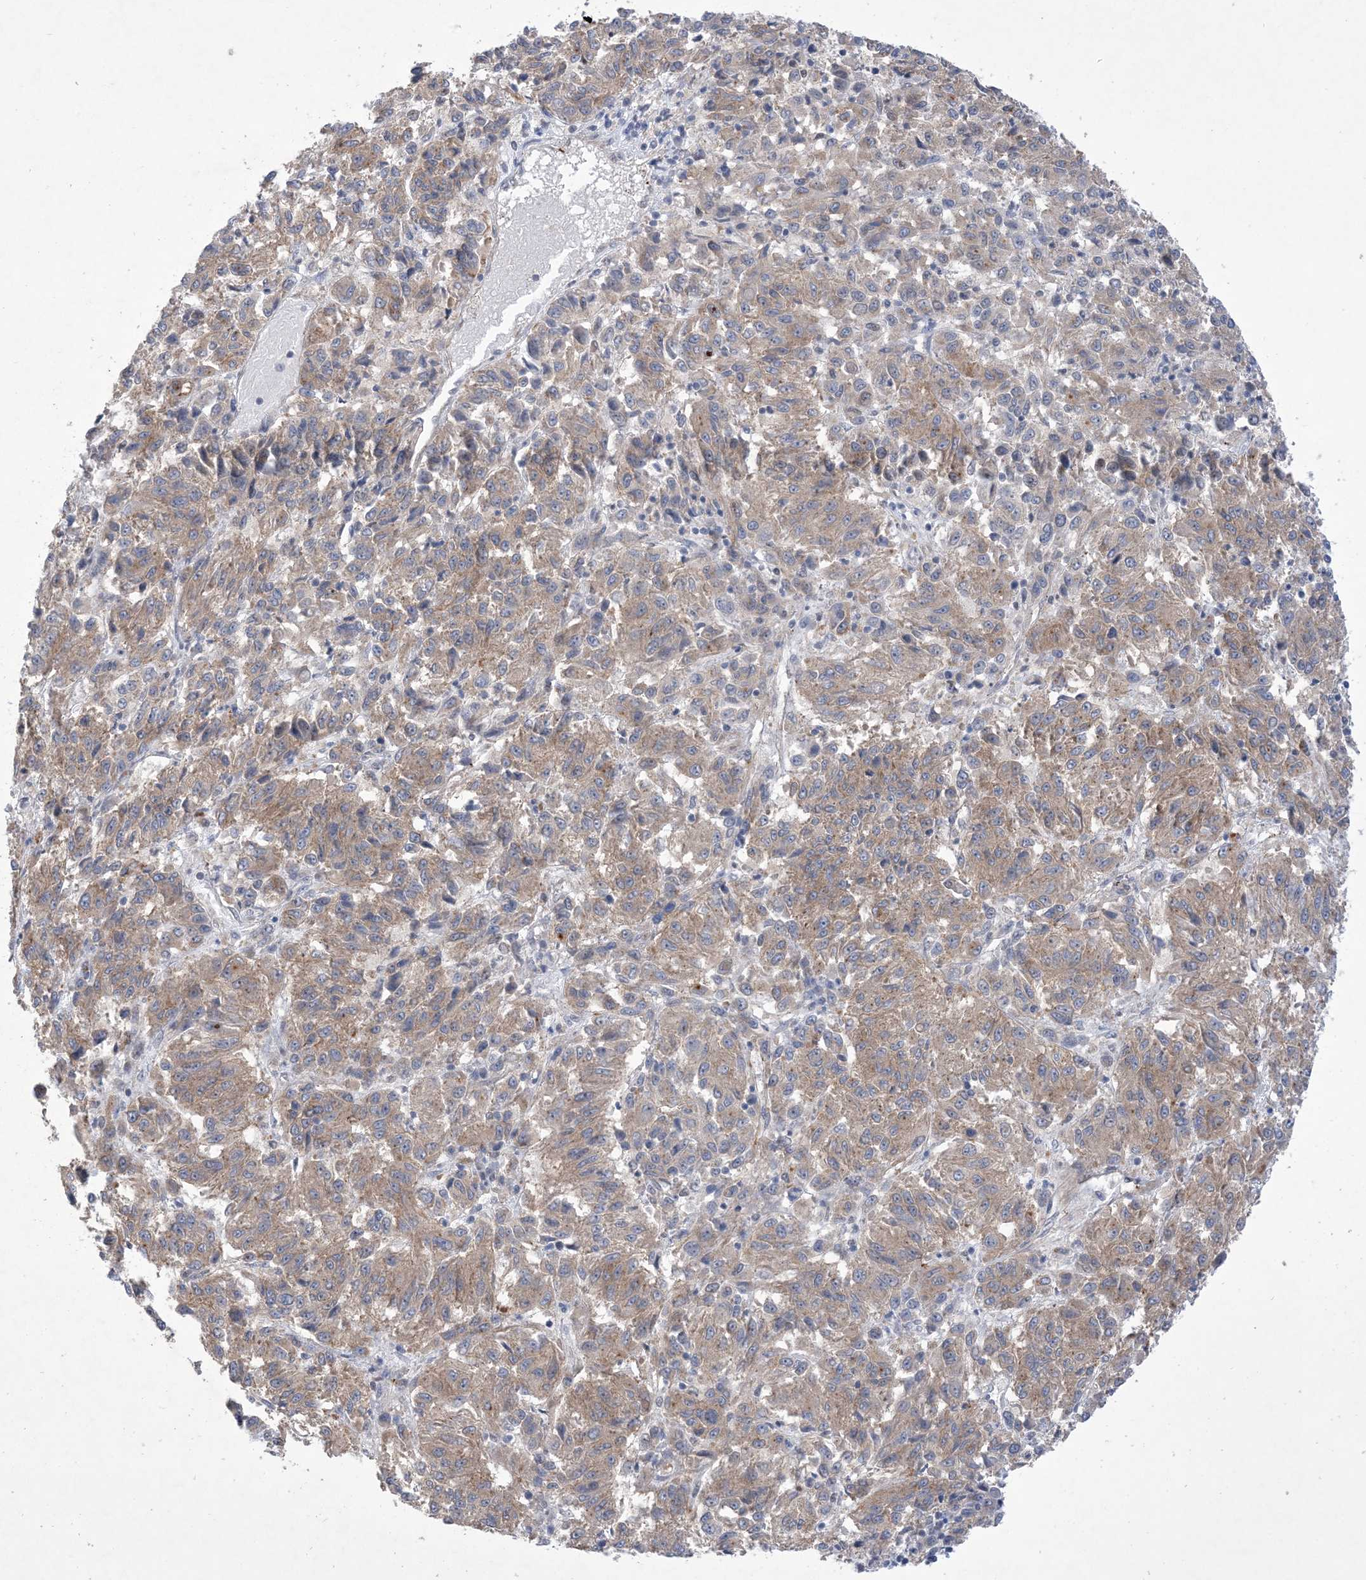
{"staining": {"intensity": "weak", "quantity": ">75%", "location": "cytoplasmic/membranous"}, "tissue": "melanoma", "cell_type": "Tumor cells", "image_type": "cancer", "snomed": [{"axis": "morphology", "description": "Malignant melanoma, Metastatic site"}, {"axis": "topography", "description": "Lung"}], "caption": "Tumor cells exhibit weak cytoplasmic/membranous positivity in about >75% of cells in malignant melanoma (metastatic site).", "gene": "EHBP1", "patient": {"sex": "male", "age": 64}}